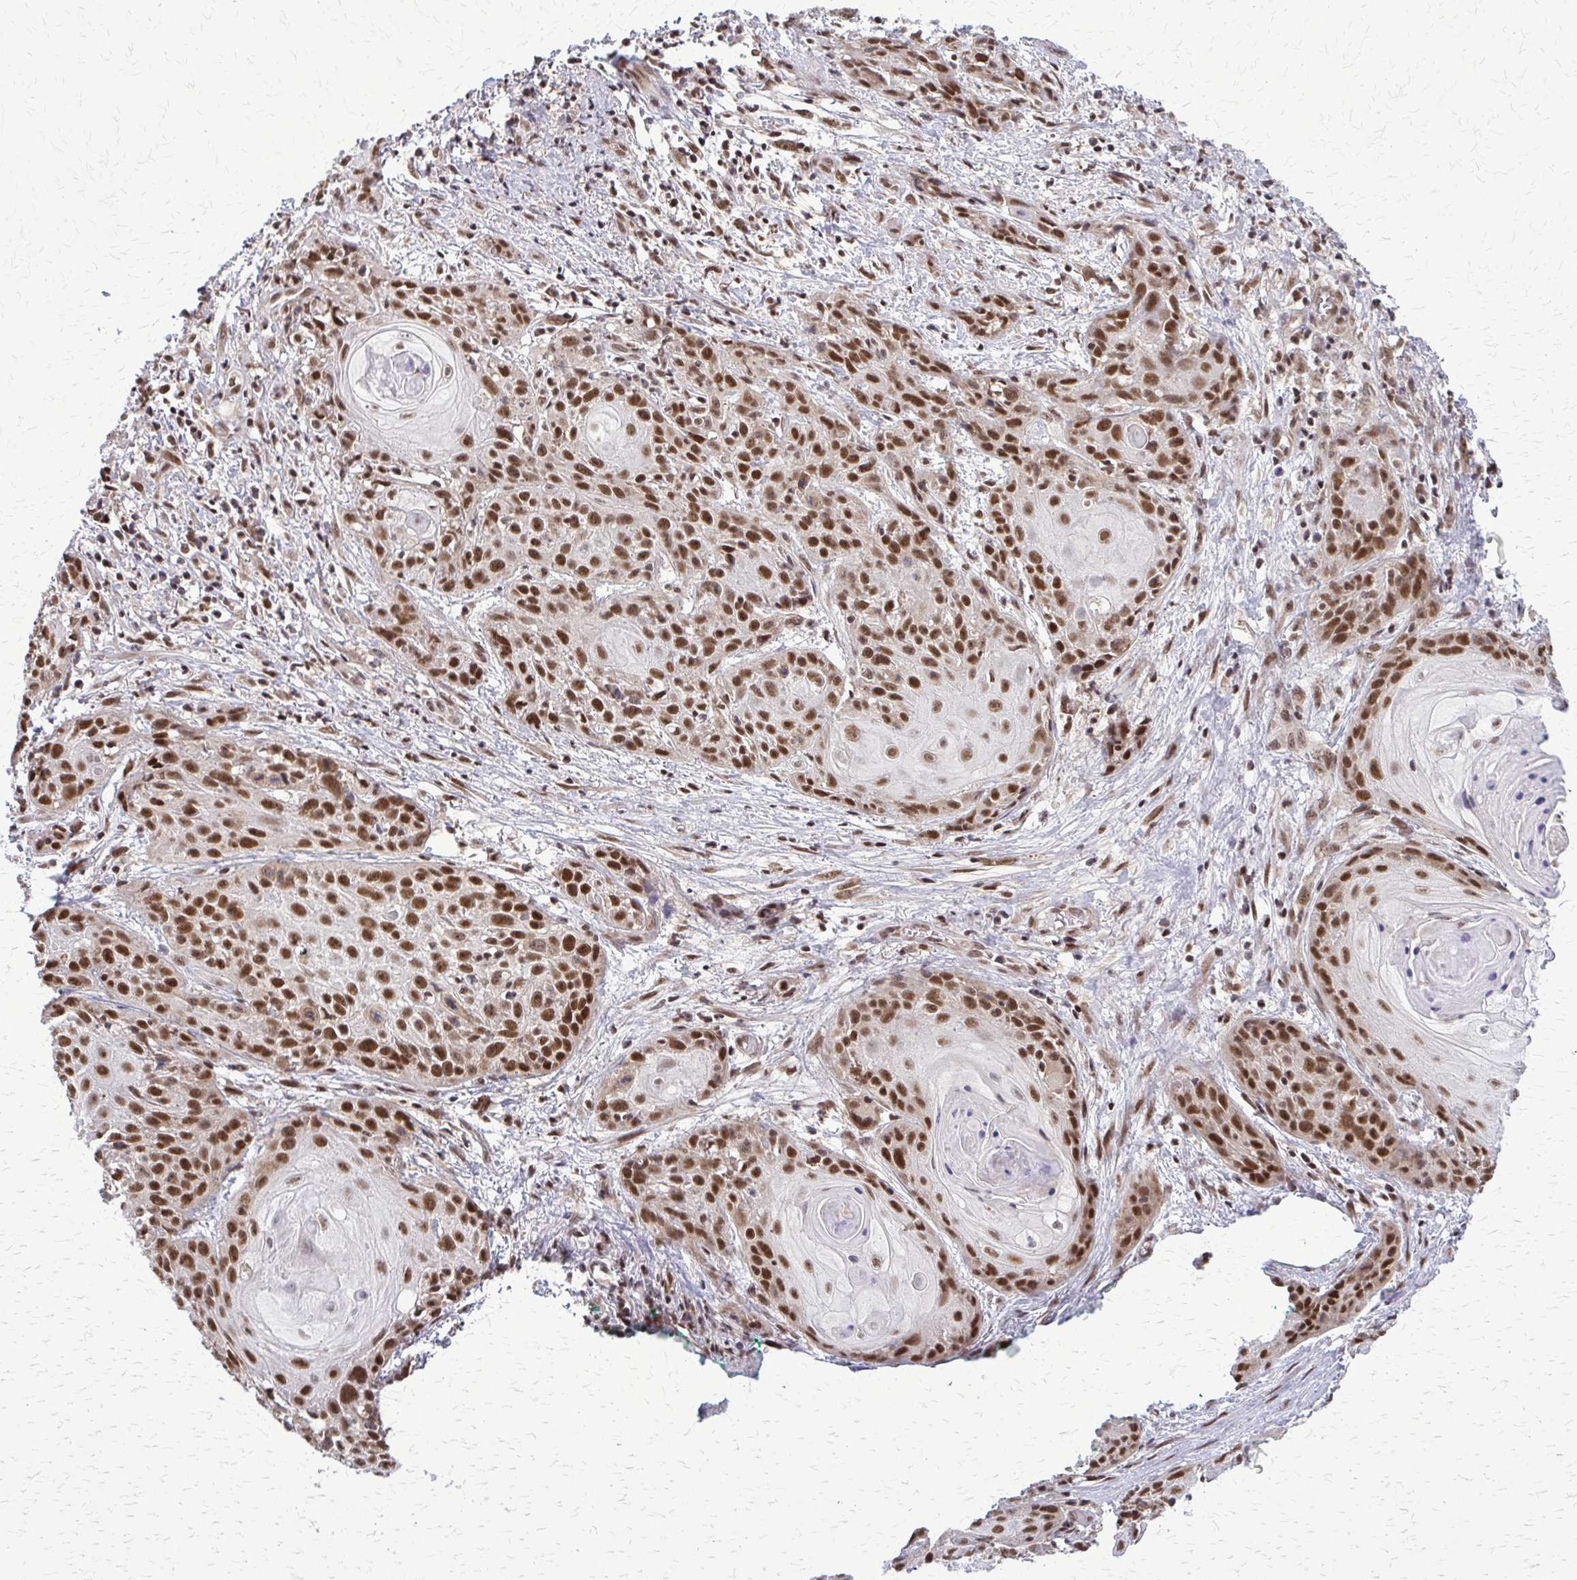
{"staining": {"intensity": "moderate", "quantity": ">75%", "location": "nuclear"}, "tissue": "skin cancer", "cell_type": "Tumor cells", "image_type": "cancer", "snomed": [{"axis": "morphology", "description": "Squamous cell carcinoma, NOS"}, {"axis": "topography", "description": "Skin"}, {"axis": "topography", "description": "Vulva"}], "caption": "Skin cancer stained with DAB immunohistochemistry reveals medium levels of moderate nuclear expression in about >75% of tumor cells.", "gene": "HDAC3", "patient": {"sex": "female", "age": 76}}